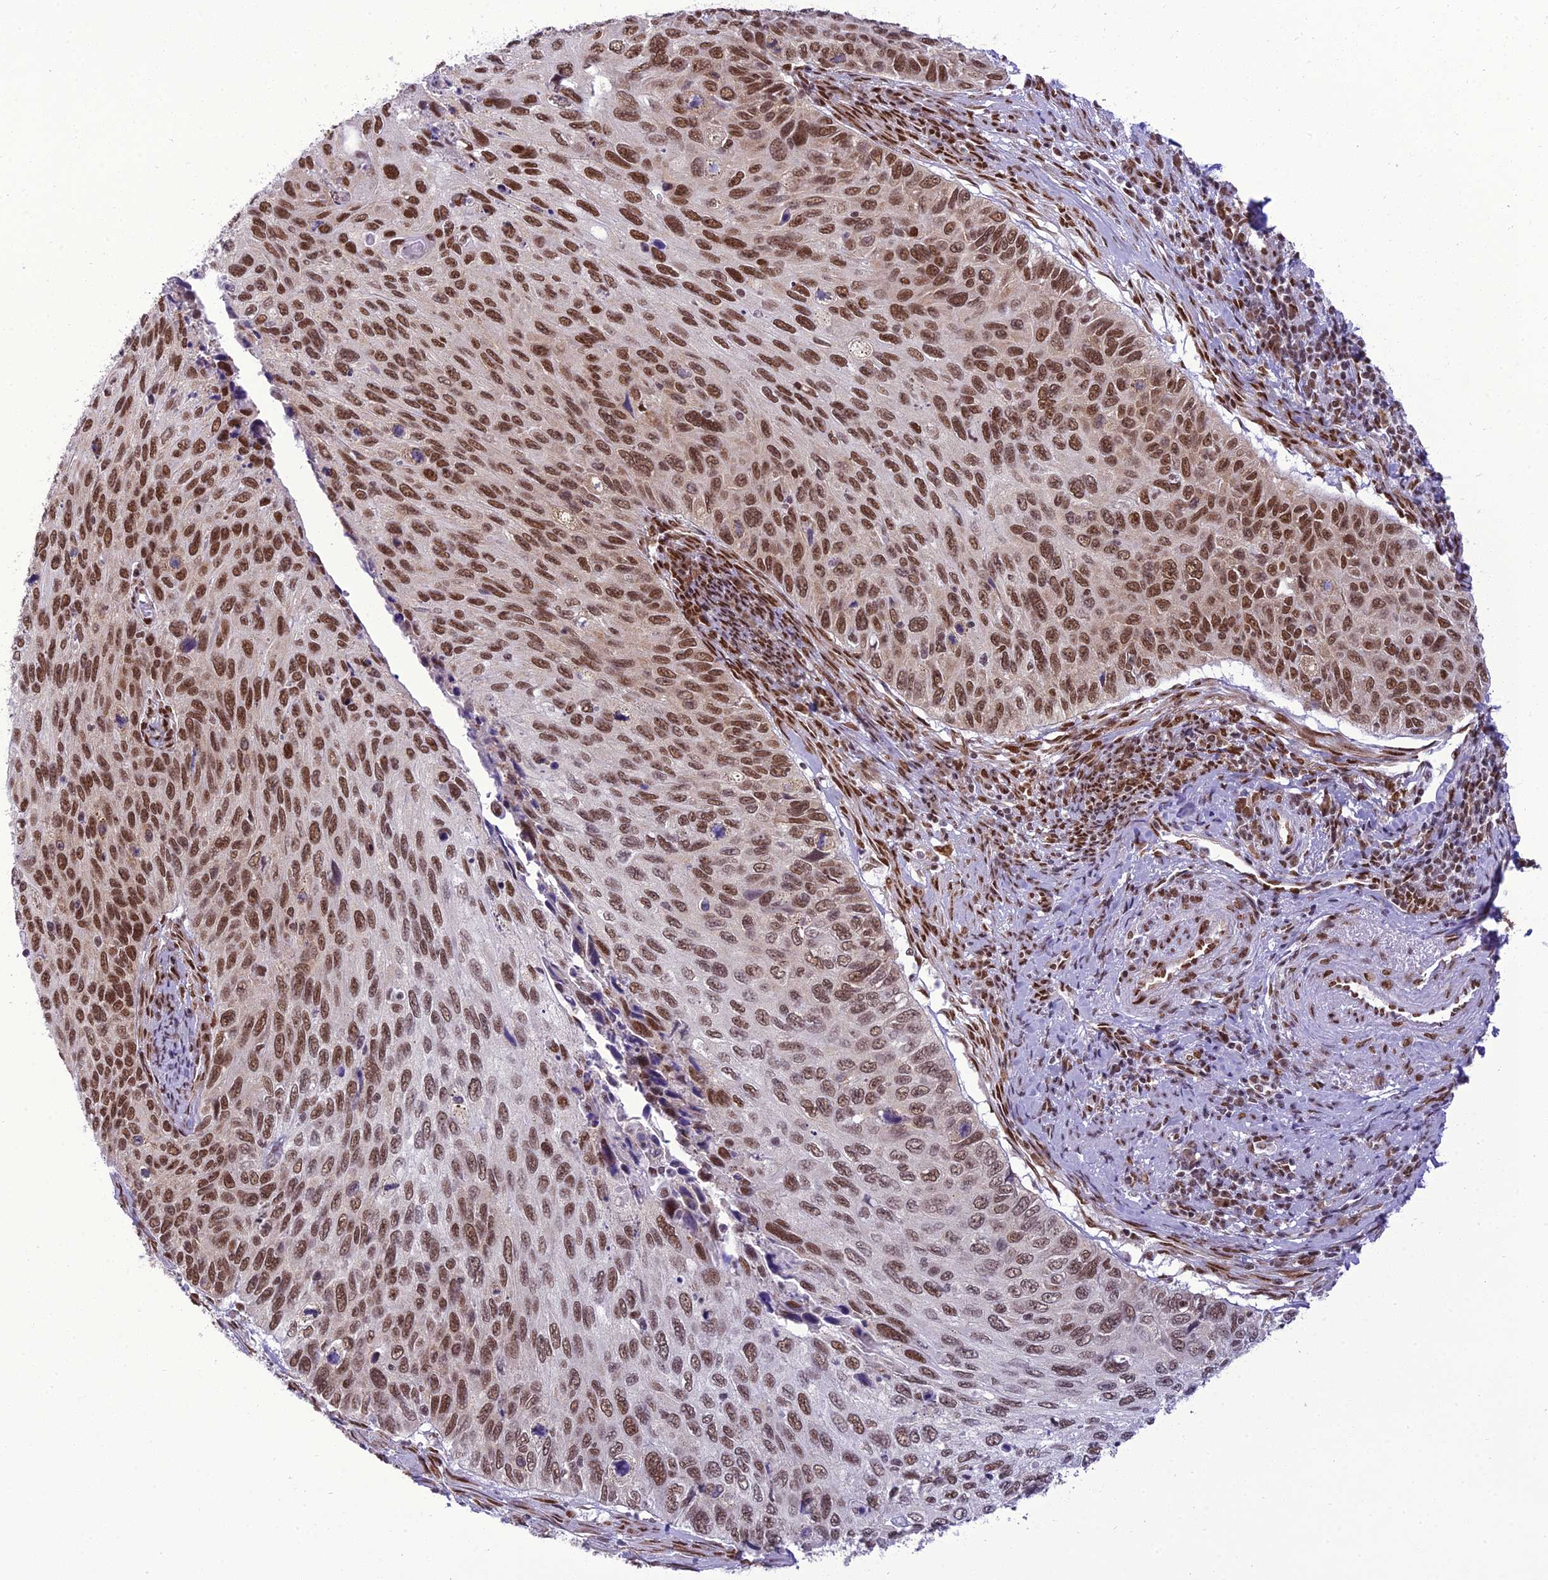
{"staining": {"intensity": "moderate", "quantity": ">75%", "location": "nuclear"}, "tissue": "cervical cancer", "cell_type": "Tumor cells", "image_type": "cancer", "snomed": [{"axis": "morphology", "description": "Squamous cell carcinoma, NOS"}, {"axis": "topography", "description": "Cervix"}], "caption": "A high-resolution photomicrograph shows immunohistochemistry staining of cervical cancer (squamous cell carcinoma), which exhibits moderate nuclear positivity in about >75% of tumor cells.", "gene": "DDX1", "patient": {"sex": "female", "age": 70}}